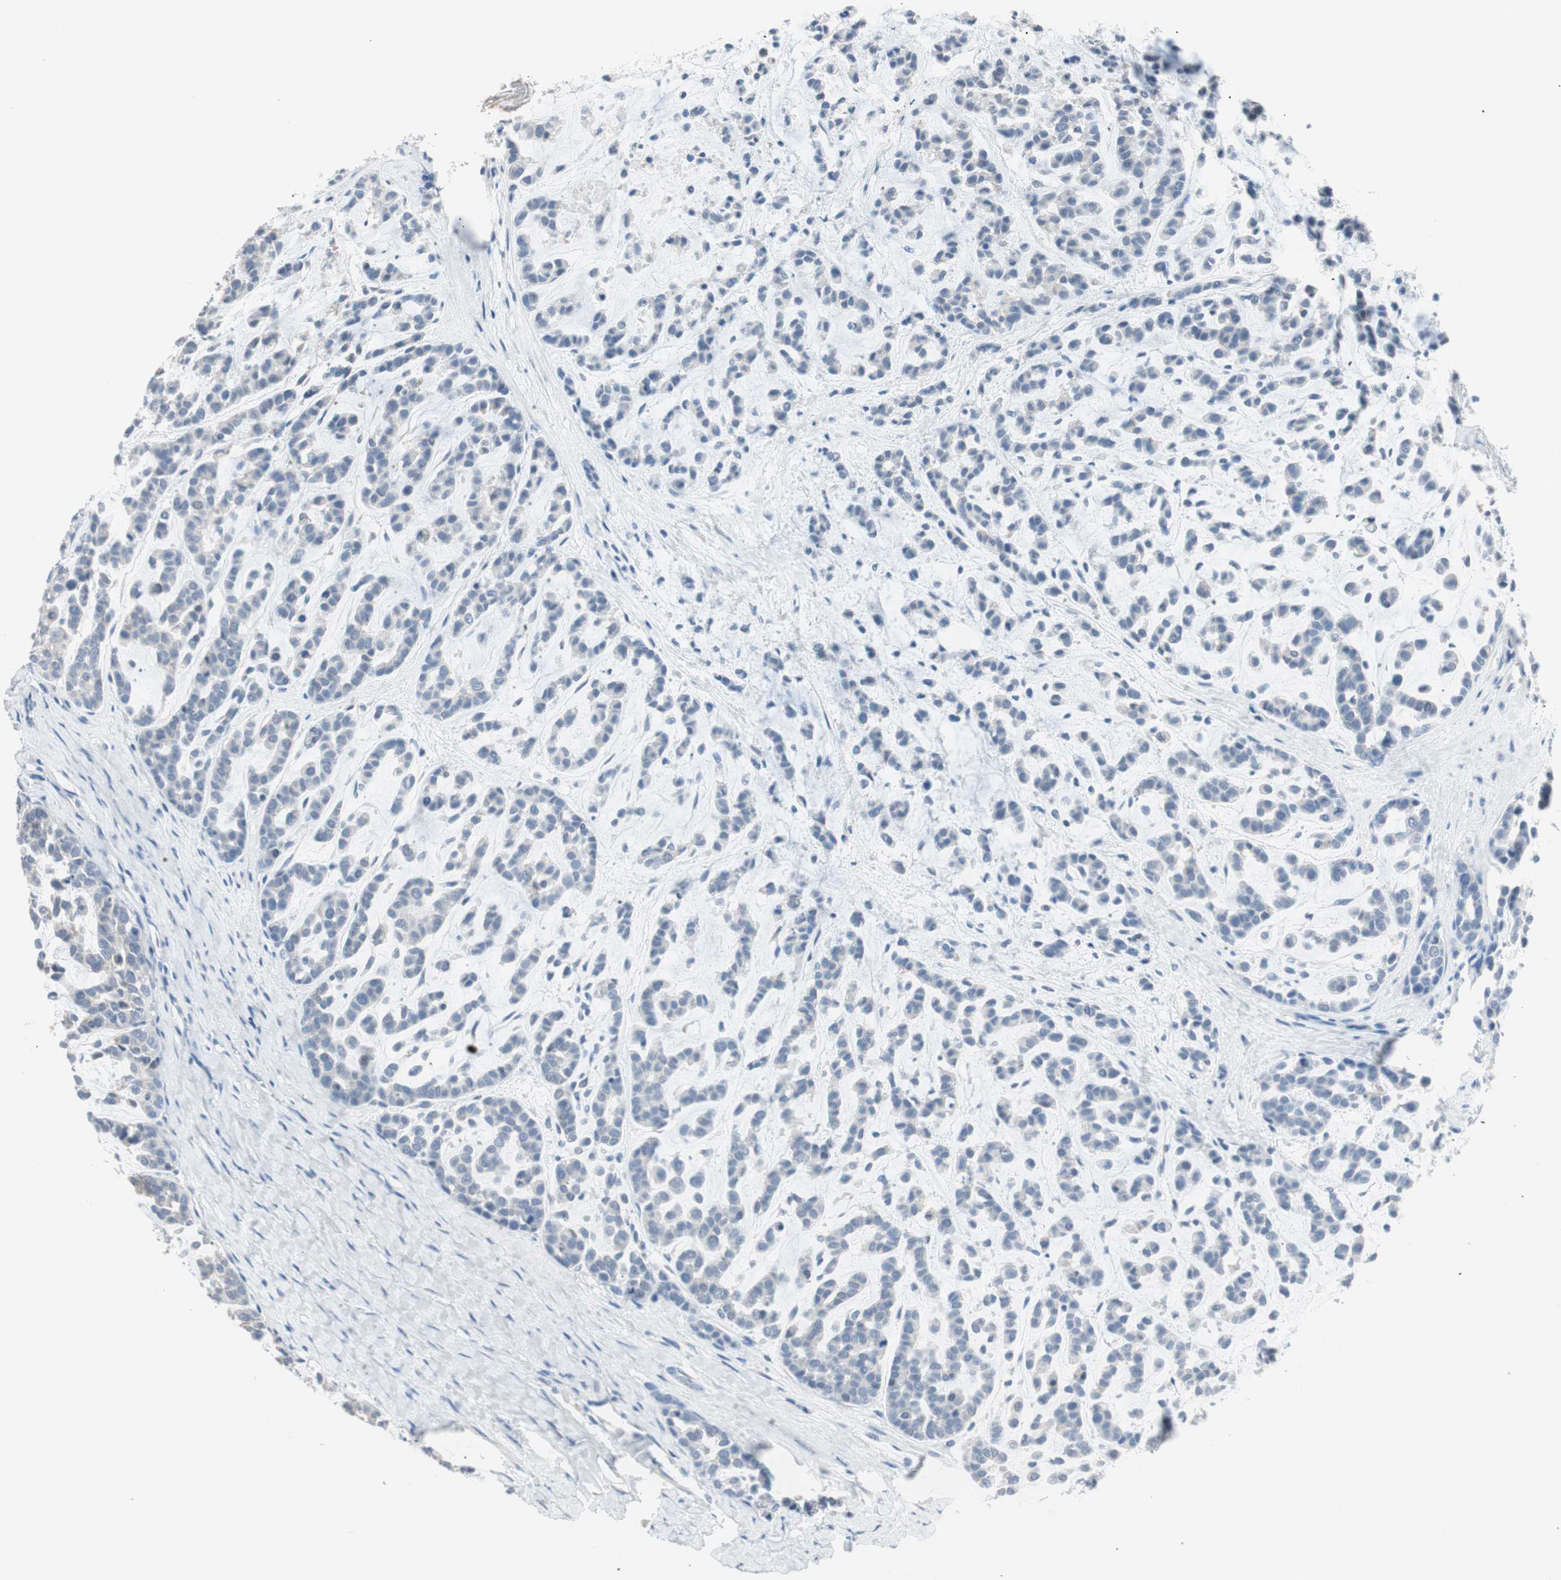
{"staining": {"intensity": "negative", "quantity": "none", "location": "none"}, "tissue": "head and neck cancer", "cell_type": "Tumor cells", "image_type": "cancer", "snomed": [{"axis": "morphology", "description": "Adenocarcinoma, NOS"}, {"axis": "morphology", "description": "Adenoma, NOS"}, {"axis": "topography", "description": "Head-Neck"}], "caption": "DAB immunohistochemical staining of human head and neck adenoma displays no significant expression in tumor cells.", "gene": "VIL1", "patient": {"sex": "female", "age": 55}}